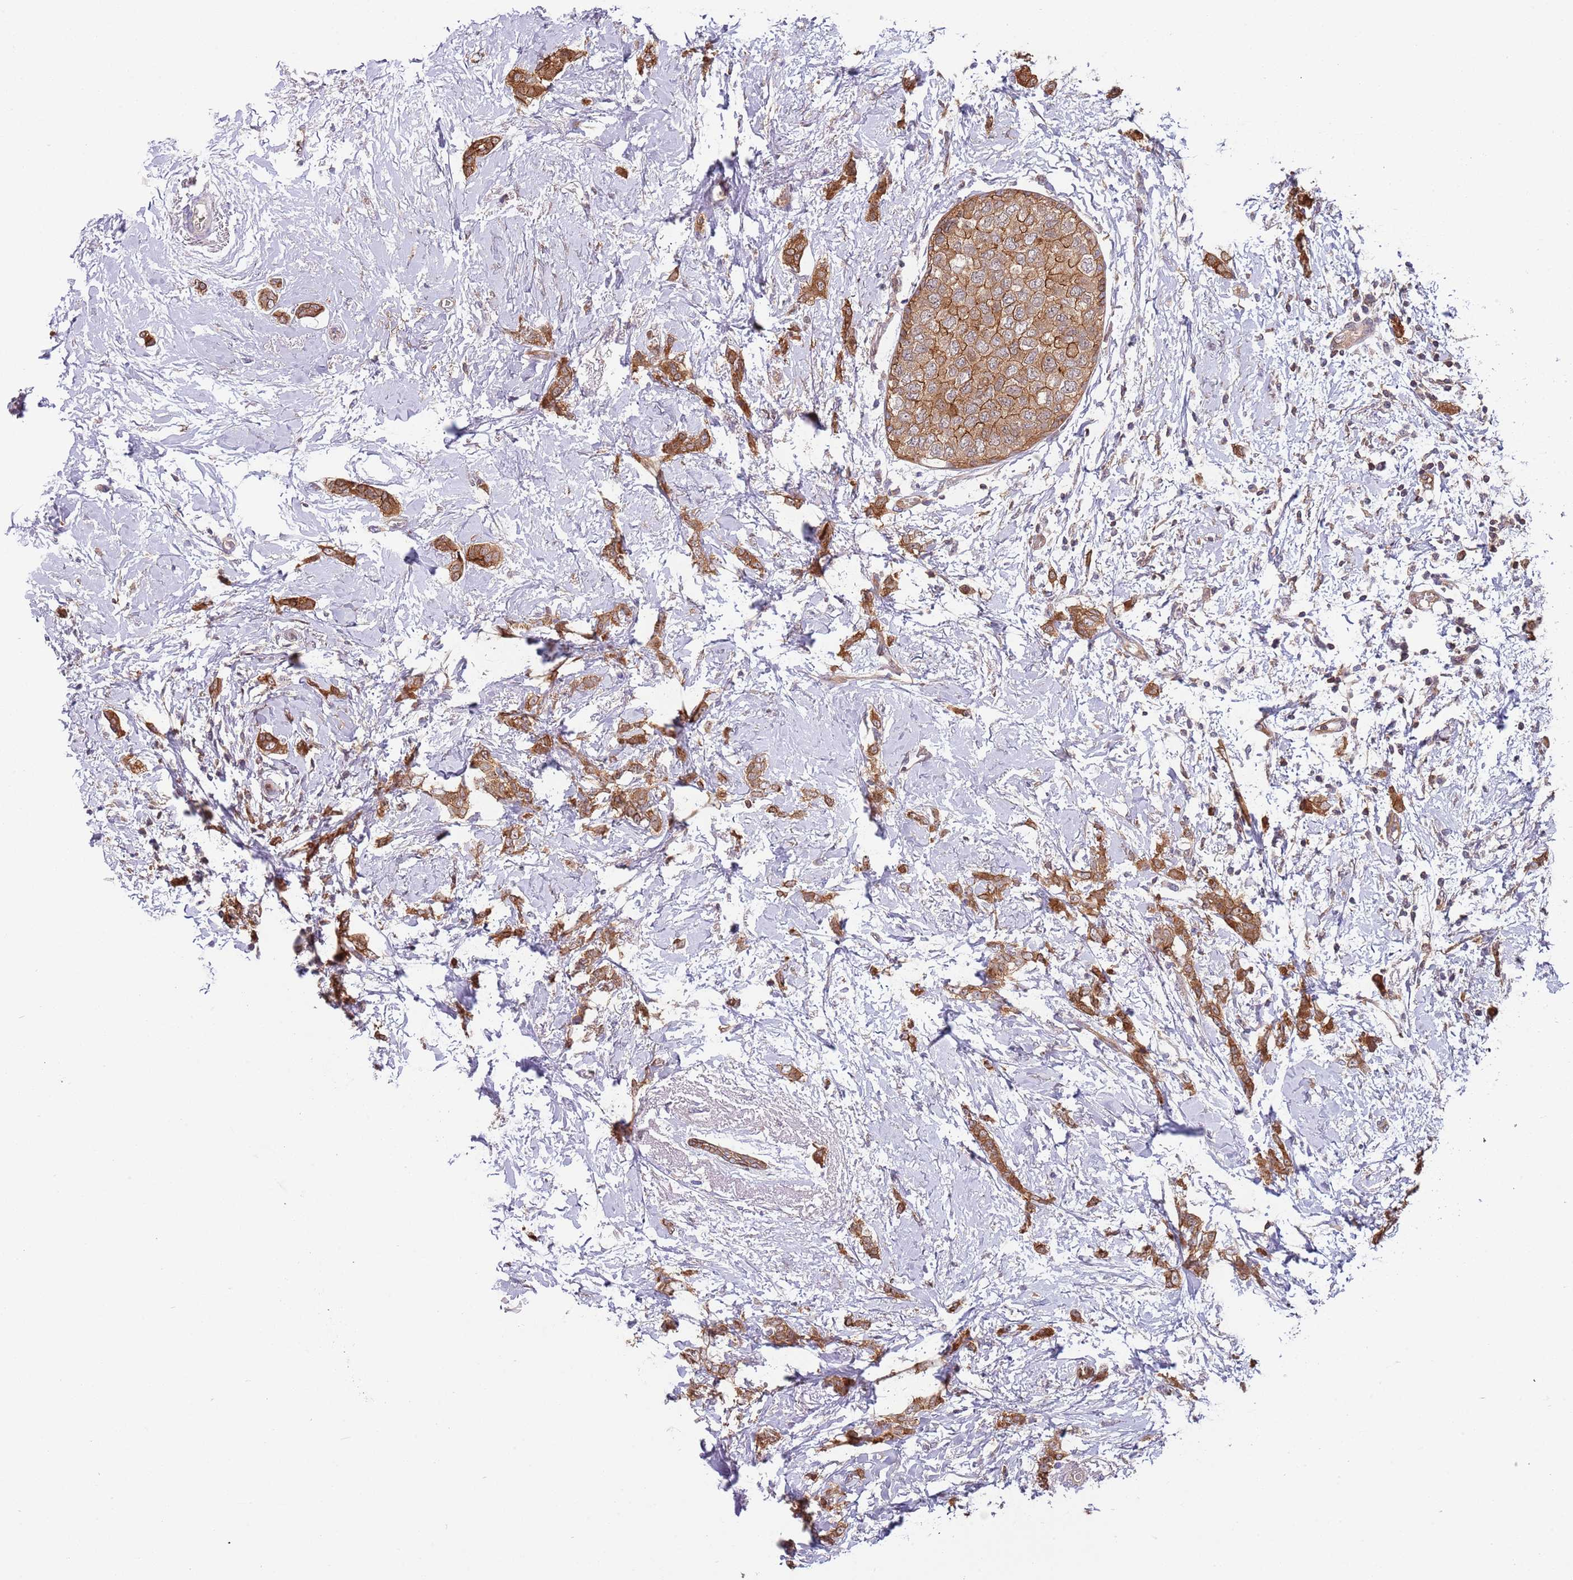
{"staining": {"intensity": "moderate", "quantity": ">75%", "location": "cytoplasmic/membranous"}, "tissue": "breast cancer", "cell_type": "Tumor cells", "image_type": "cancer", "snomed": [{"axis": "morphology", "description": "Duct carcinoma"}, {"axis": "topography", "description": "Breast"}], "caption": "Breast infiltrating ductal carcinoma stained for a protein demonstrates moderate cytoplasmic/membranous positivity in tumor cells.", "gene": "GSDMD", "patient": {"sex": "female", "age": 72}}